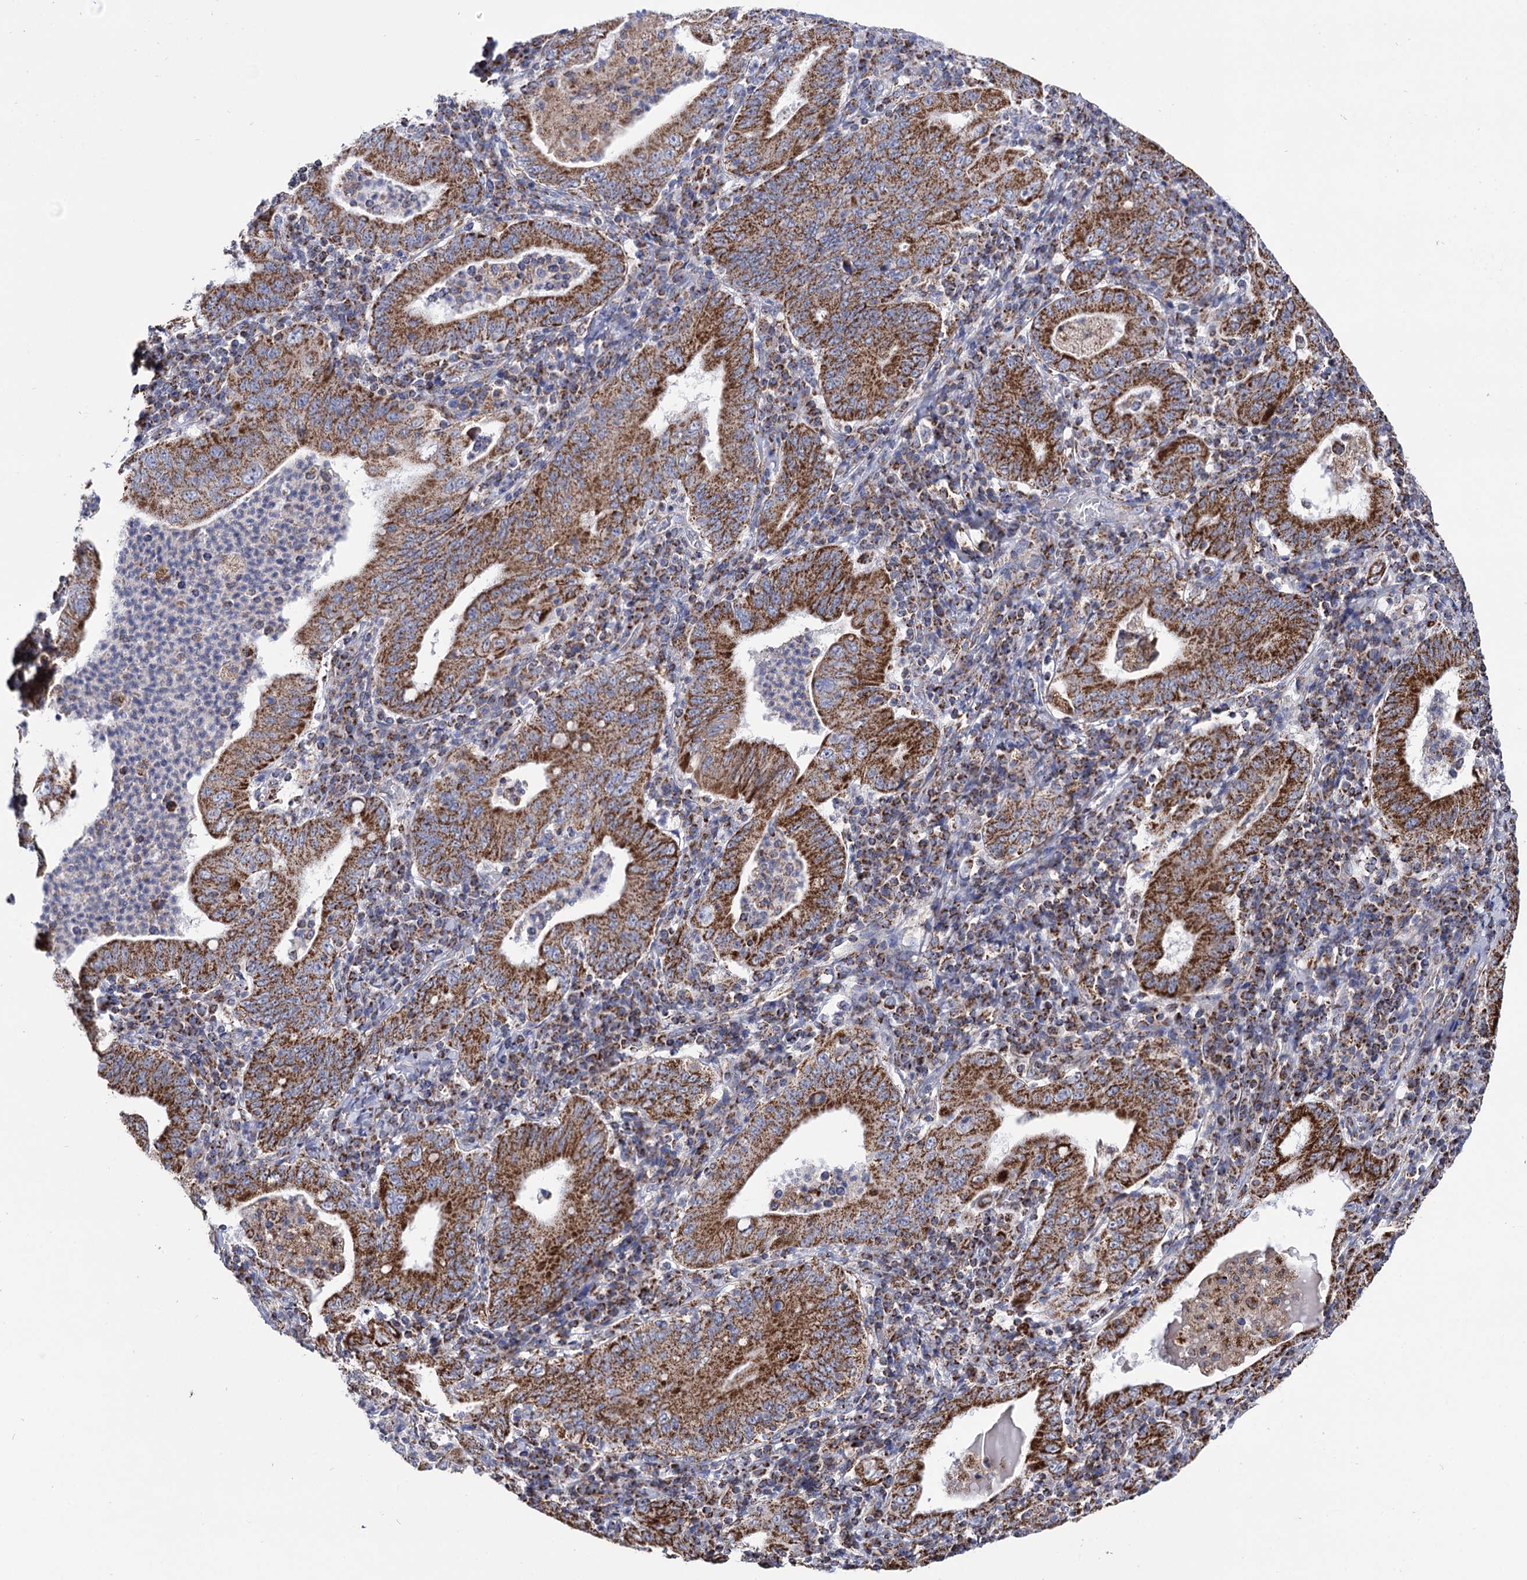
{"staining": {"intensity": "strong", "quantity": ">75%", "location": "cytoplasmic/membranous"}, "tissue": "stomach cancer", "cell_type": "Tumor cells", "image_type": "cancer", "snomed": [{"axis": "morphology", "description": "Normal tissue, NOS"}, {"axis": "morphology", "description": "Adenocarcinoma, NOS"}, {"axis": "topography", "description": "Esophagus"}, {"axis": "topography", "description": "Stomach, upper"}, {"axis": "topography", "description": "Peripheral nerve tissue"}], "caption": "This photomicrograph reveals immunohistochemistry (IHC) staining of human stomach cancer, with high strong cytoplasmic/membranous staining in about >75% of tumor cells.", "gene": "ABHD10", "patient": {"sex": "male", "age": 62}}